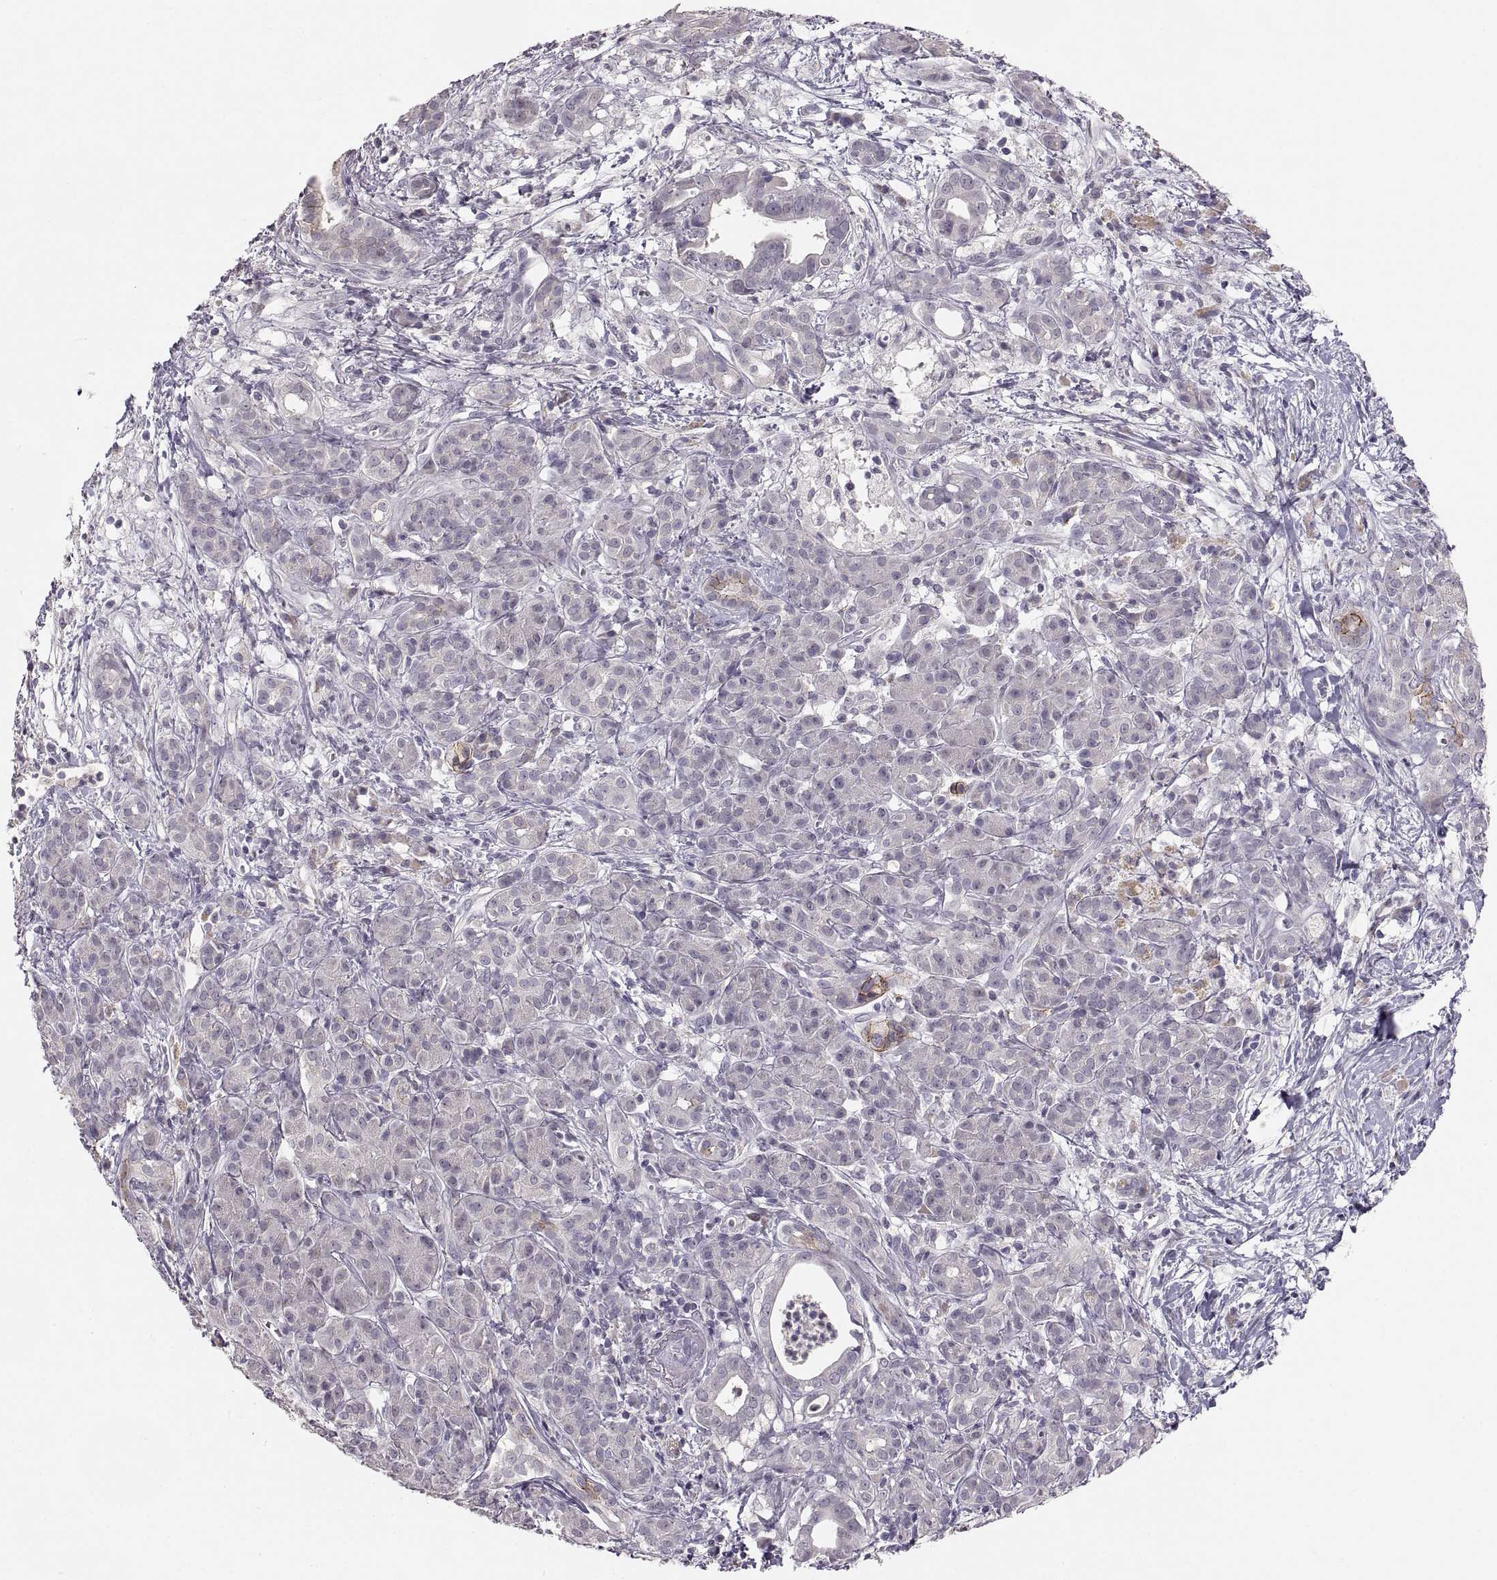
{"staining": {"intensity": "negative", "quantity": "none", "location": "none"}, "tissue": "pancreatic cancer", "cell_type": "Tumor cells", "image_type": "cancer", "snomed": [{"axis": "morphology", "description": "Adenocarcinoma, NOS"}, {"axis": "topography", "description": "Pancreas"}], "caption": "Adenocarcinoma (pancreatic) was stained to show a protein in brown. There is no significant staining in tumor cells.", "gene": "CDH2", "patient": {"sex": "male", "age": 61}}